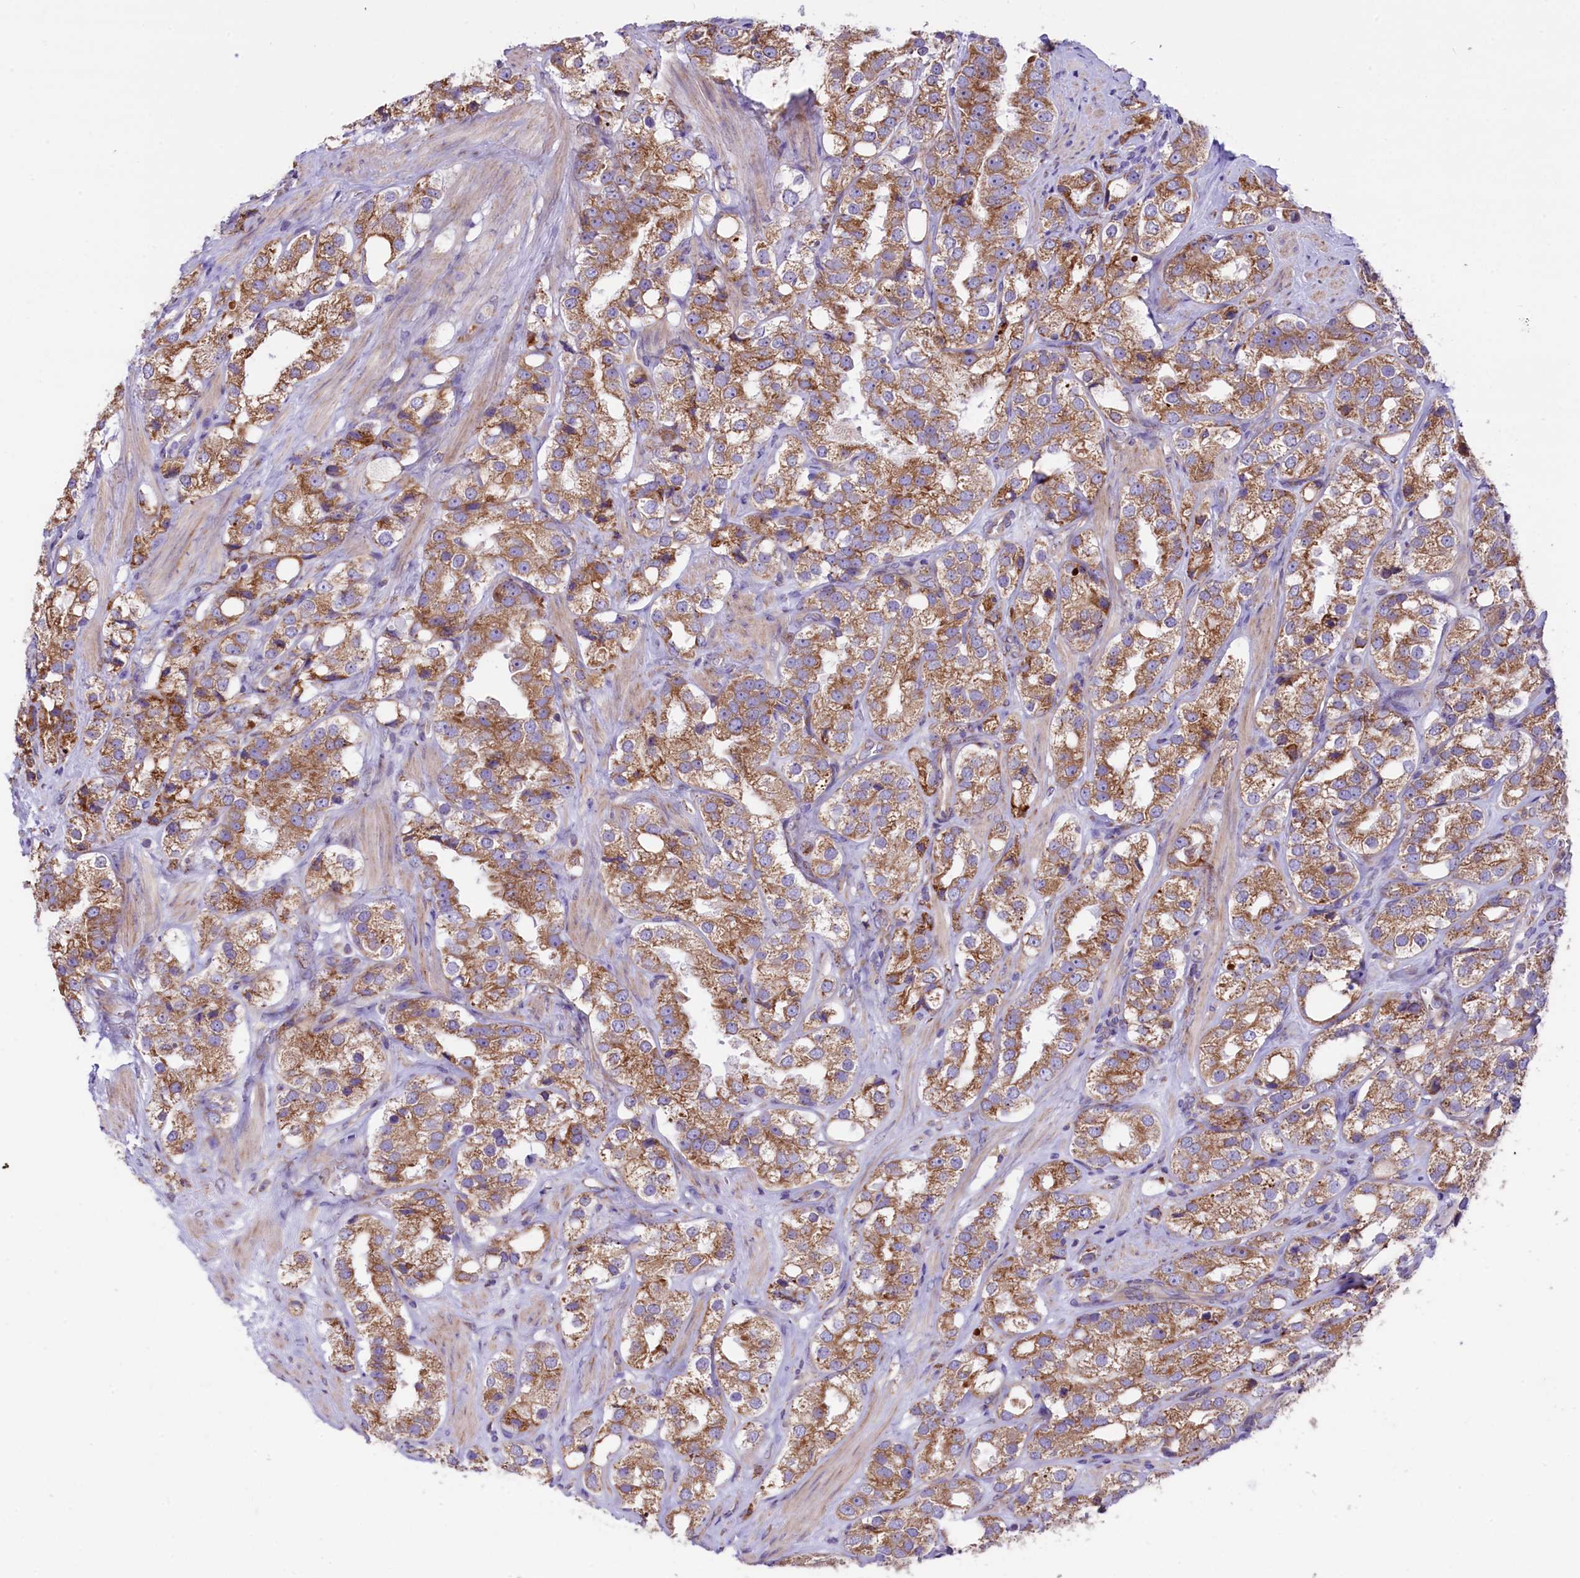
{"staining": {"intensity": "moderate", "quantity": ">75%", "location": "cytoplasmic/membranous"}, "tissue": "prostate cancer", "cell_type": "Tumor cells", "image_type": "cancer", "snomed": [{"axis": "morphology", "description": "Adenocarcinoma, NOS"}, {"axis": "topography", "description": "Prostate"}], "caption": "IHC (DAB) staining of human adenocarcinoma (prostate) shows moderate cytoplasmic/membranous protein expression in approximately >75% of tumor cells.", "gene": "PTPRU", "patient": {"sex": "male", "age": 79}}